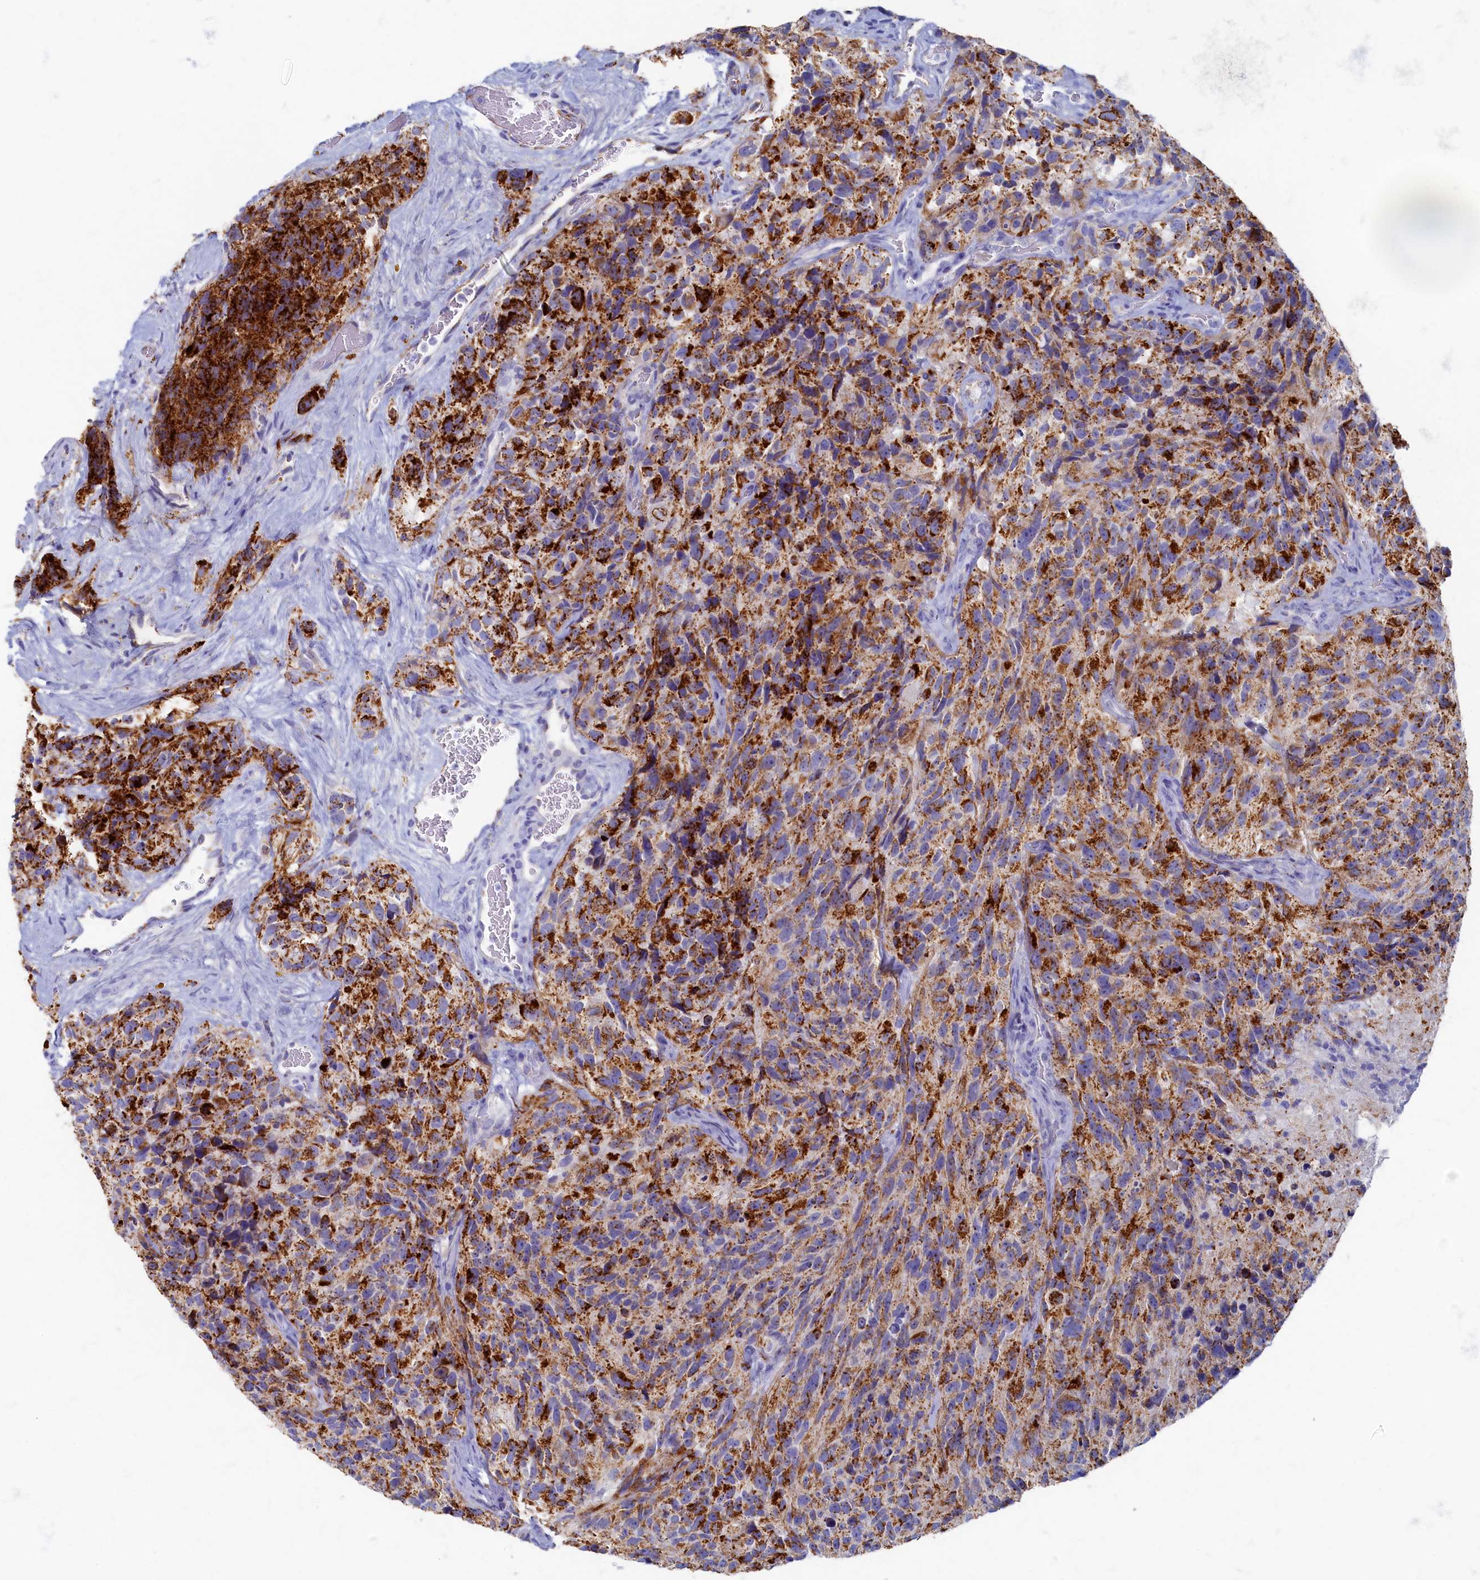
{"staining": {"intensity": "strong", "quantity": ">75%", "location": "cytoplasmic/membranous"}, "tissue": "glioma", "cell_type": "Tumor cells", "image_type": "cancer", "snomed": [{"axis": "morphology", "description": "Glioma, malignant, High grade"}, {"axis": "topography", "description": "Brain"}], "caption": "Brown immunohistochemical staining in malignant glioma (high-grade) shows strong cytoplasmic/membranous expression in approximately >75% of tumor cells. The protein of interest is stained brown, and the nuclei are stained in blue (DAB (3,3'-diaminobenzidine) IHC with brightfield microscopy, high magnification).", "gene": "OCIAD2", "patient": {"sex": "male", "age": 69}}